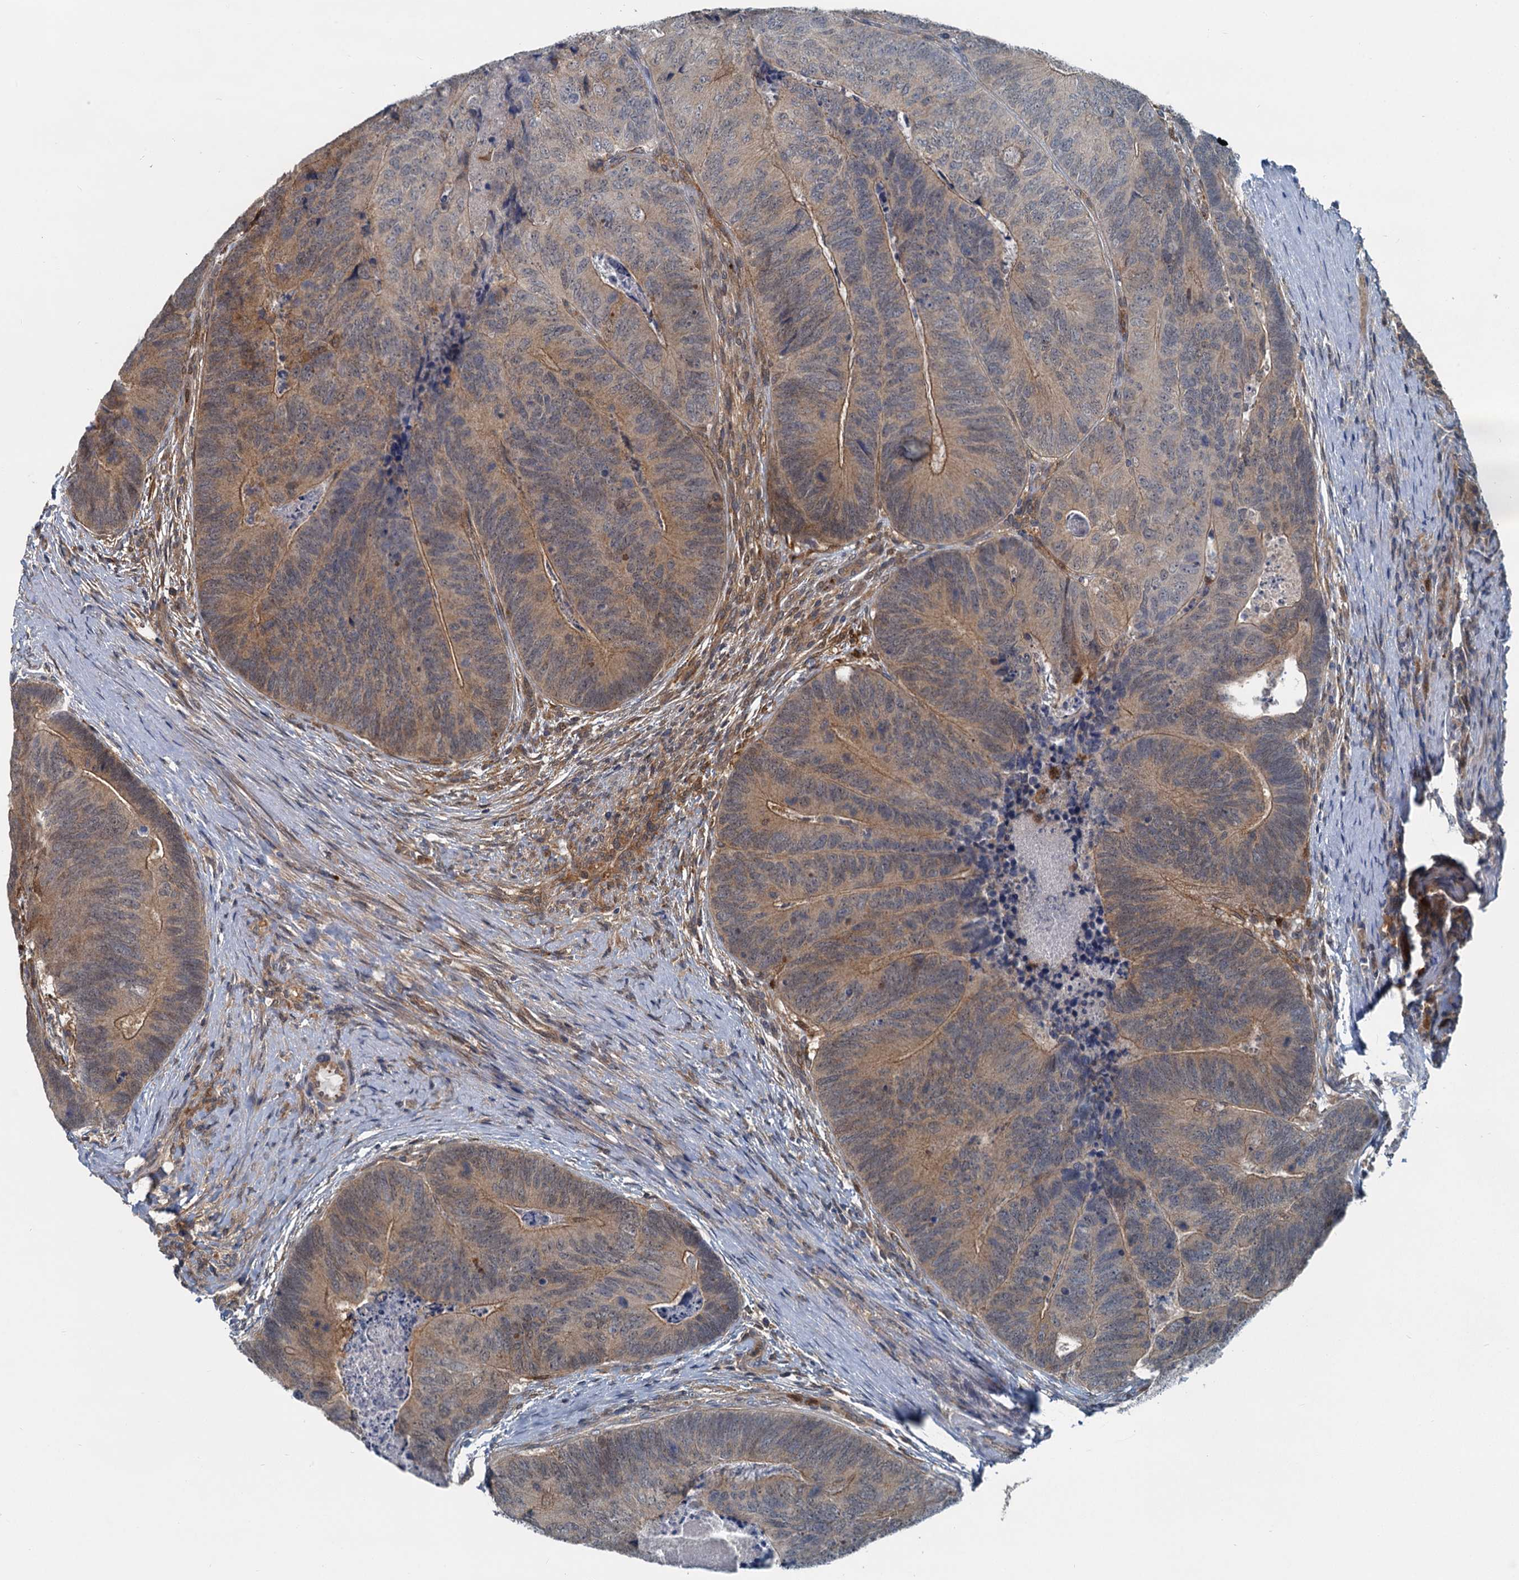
{"staining": {"intensity": "moderate", "quantity": ">75%", "location": "cytoplasmic/membranous"}, "tissue": "colorectal cancer", "cell_type": "Tumor cells", "image_type": "cancer", "snomed": [{"axis": "morphology", "description": "Adenocarcinoma, NOS"}, {"axis": "topography", "description": "Colon"}], "caption": "Colorectal adenocarcinoma stained with a protein marker reveals moderate staining in tumor cells.", "gene": "GCLM", "patient": {"sex": "female", "age": 67}}